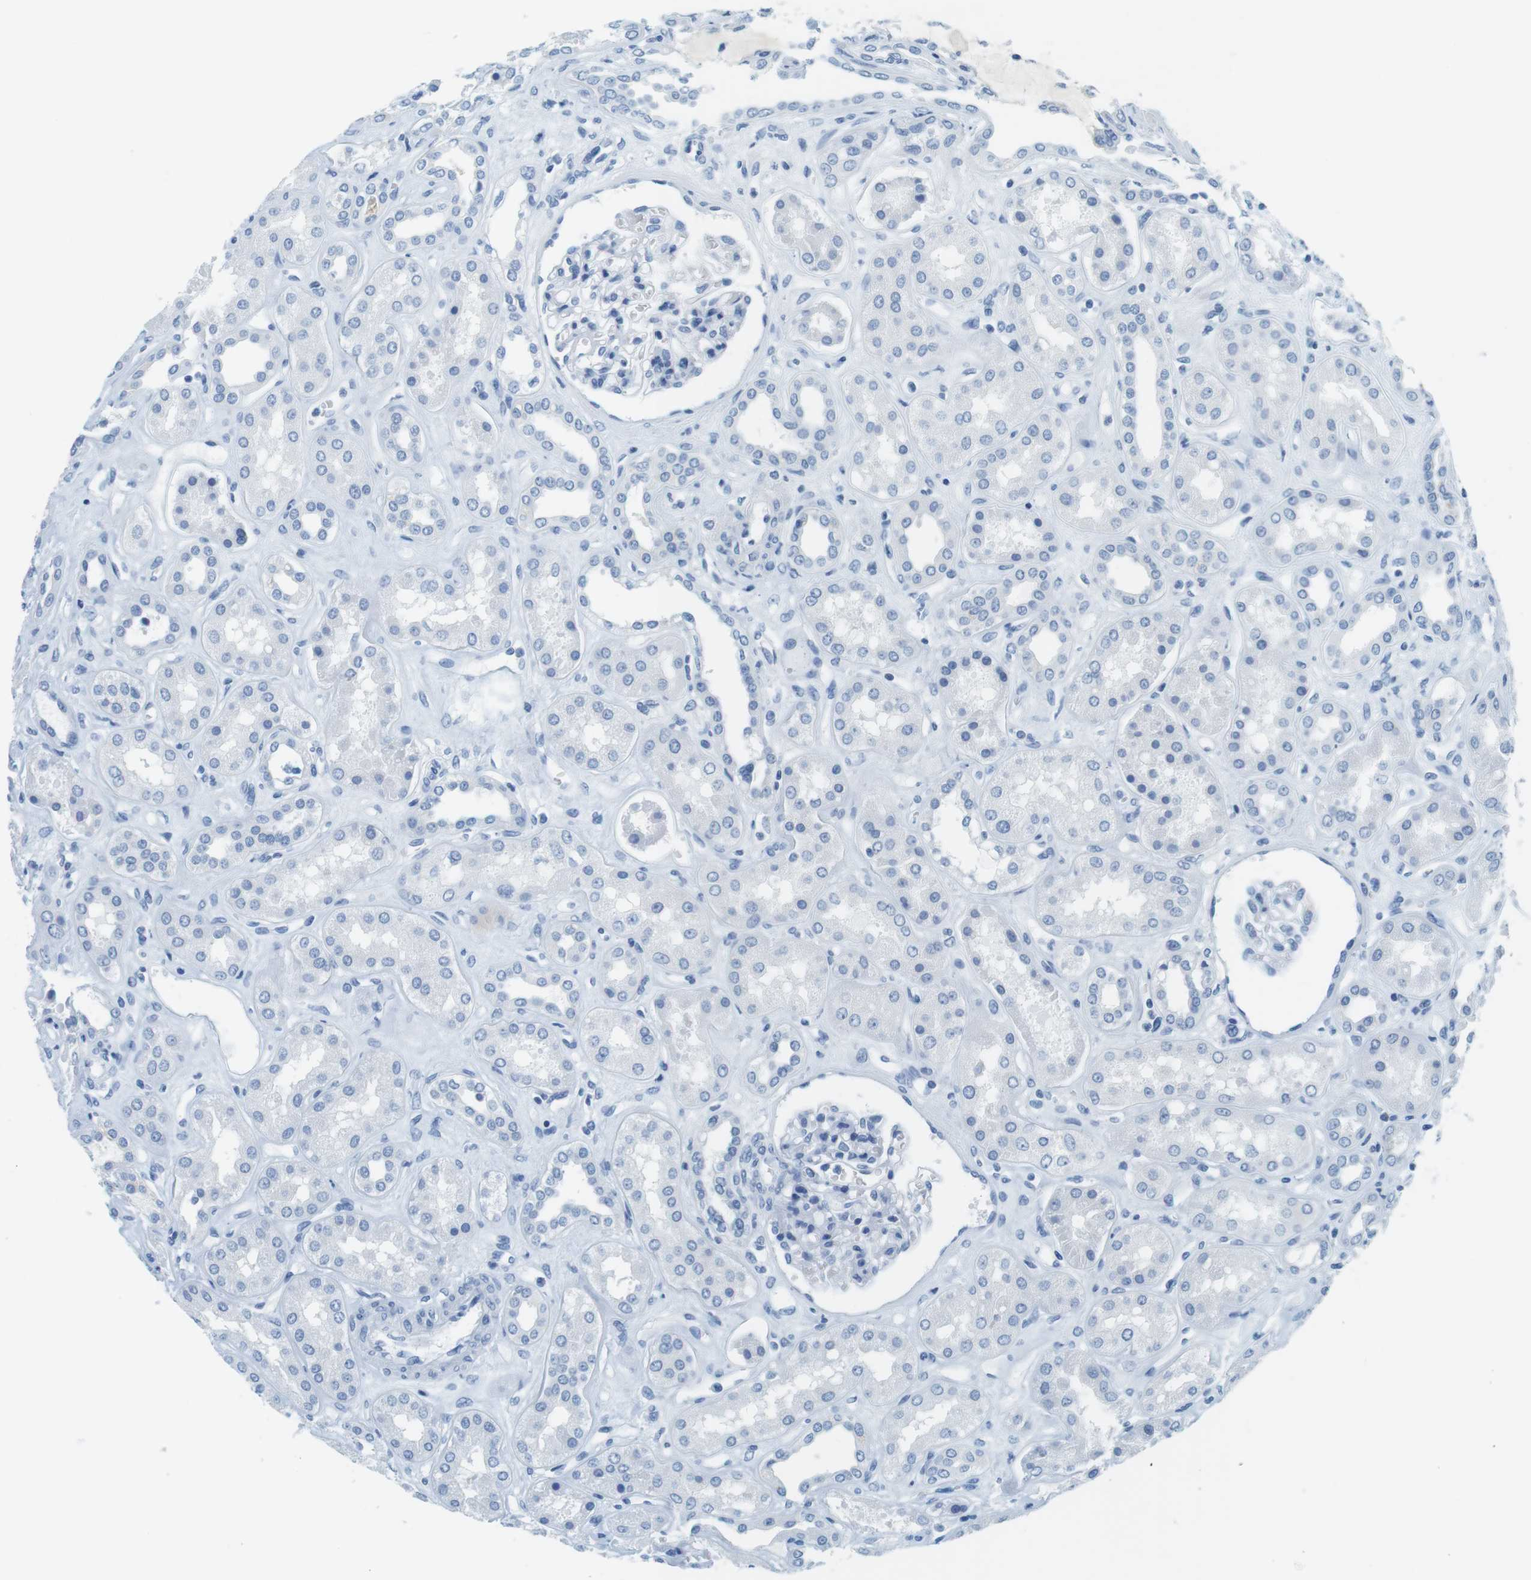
{"staining": {"intensity": "negative", "quantity": "none", "location": "none"}, "tissue": "kidney", "cell_type": "Cells in glomeruli", "image_type": "normal", "snomed": [{"axis": "morphology", "description": "Normal tissue, NOS"}, {"axis": "topography", "description": "Kidney"}], "caption": "The micrograph demonstrates no staining of cells in glomeruli in benign kidney. (DAB immunohistochemistry (IHC) visualized using brightfield microscopy, high magnification).", "gene": "CYP2C9", "patient": {"sex": "male", "age": 59}}